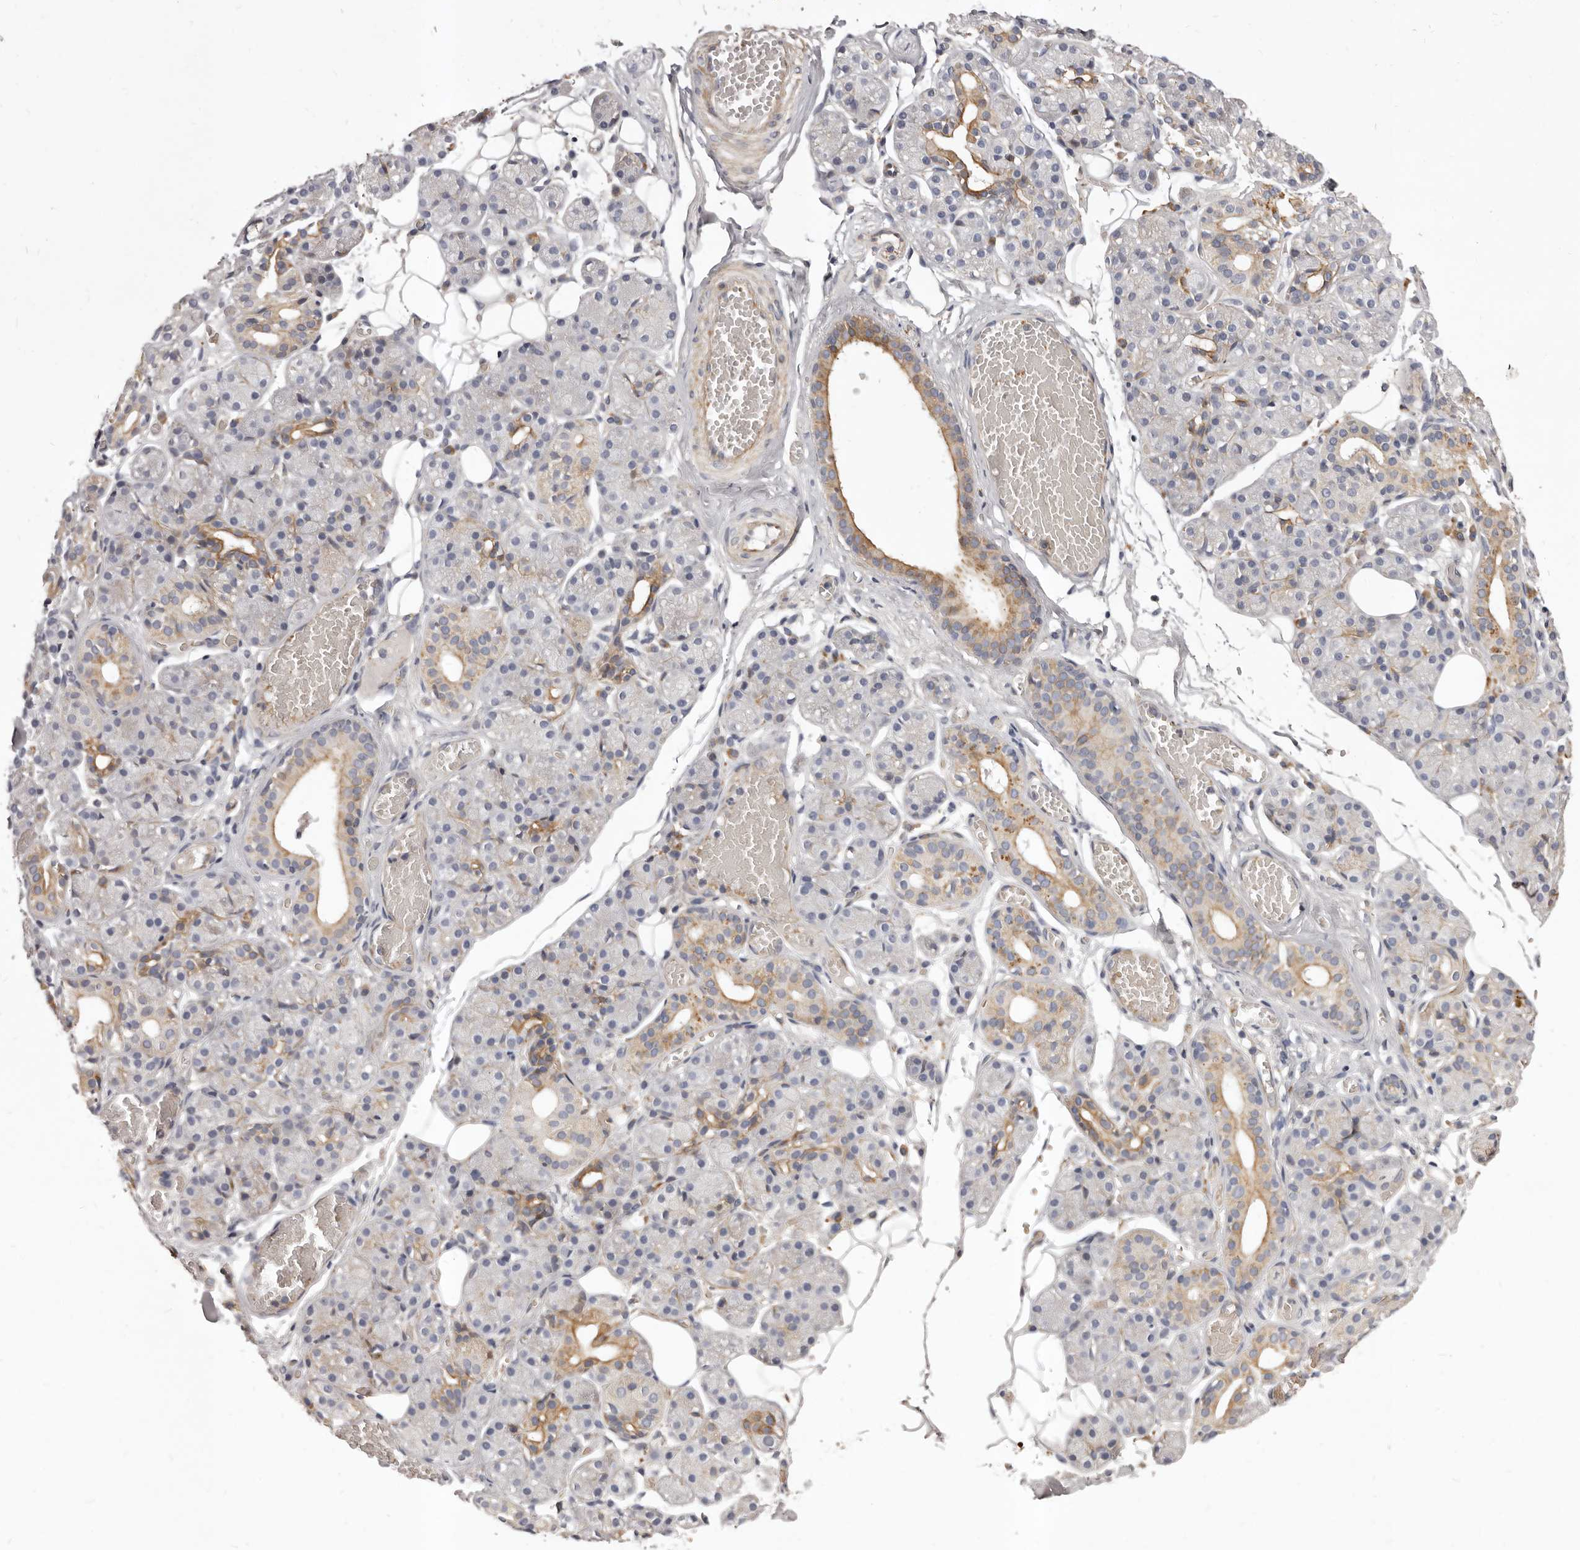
{"staining": {"intensity": "moderate", "quantity": "<25%", "location": "cytoplasmic/membranous"}, "tissue": "salivary gland", "cell_type": "Glandular cells", "image_type": "normal", "snomed": [{"axis": "morphology", "description": "Normal tissue, NOS"}, {"axis": "topography", "description": "Salivary gland"}], "caption": "Immunohistochemistry (IHC) (DAB) staining of benign human salivary gland shows moderate cytoplasmic/membranous protein staining in approximately <25% of glandular cells. (Brightfield microscopy of DAB IHC at high magnification).", "gene": "ALPK1", "patient": {"sex": "male", "age": 63}}